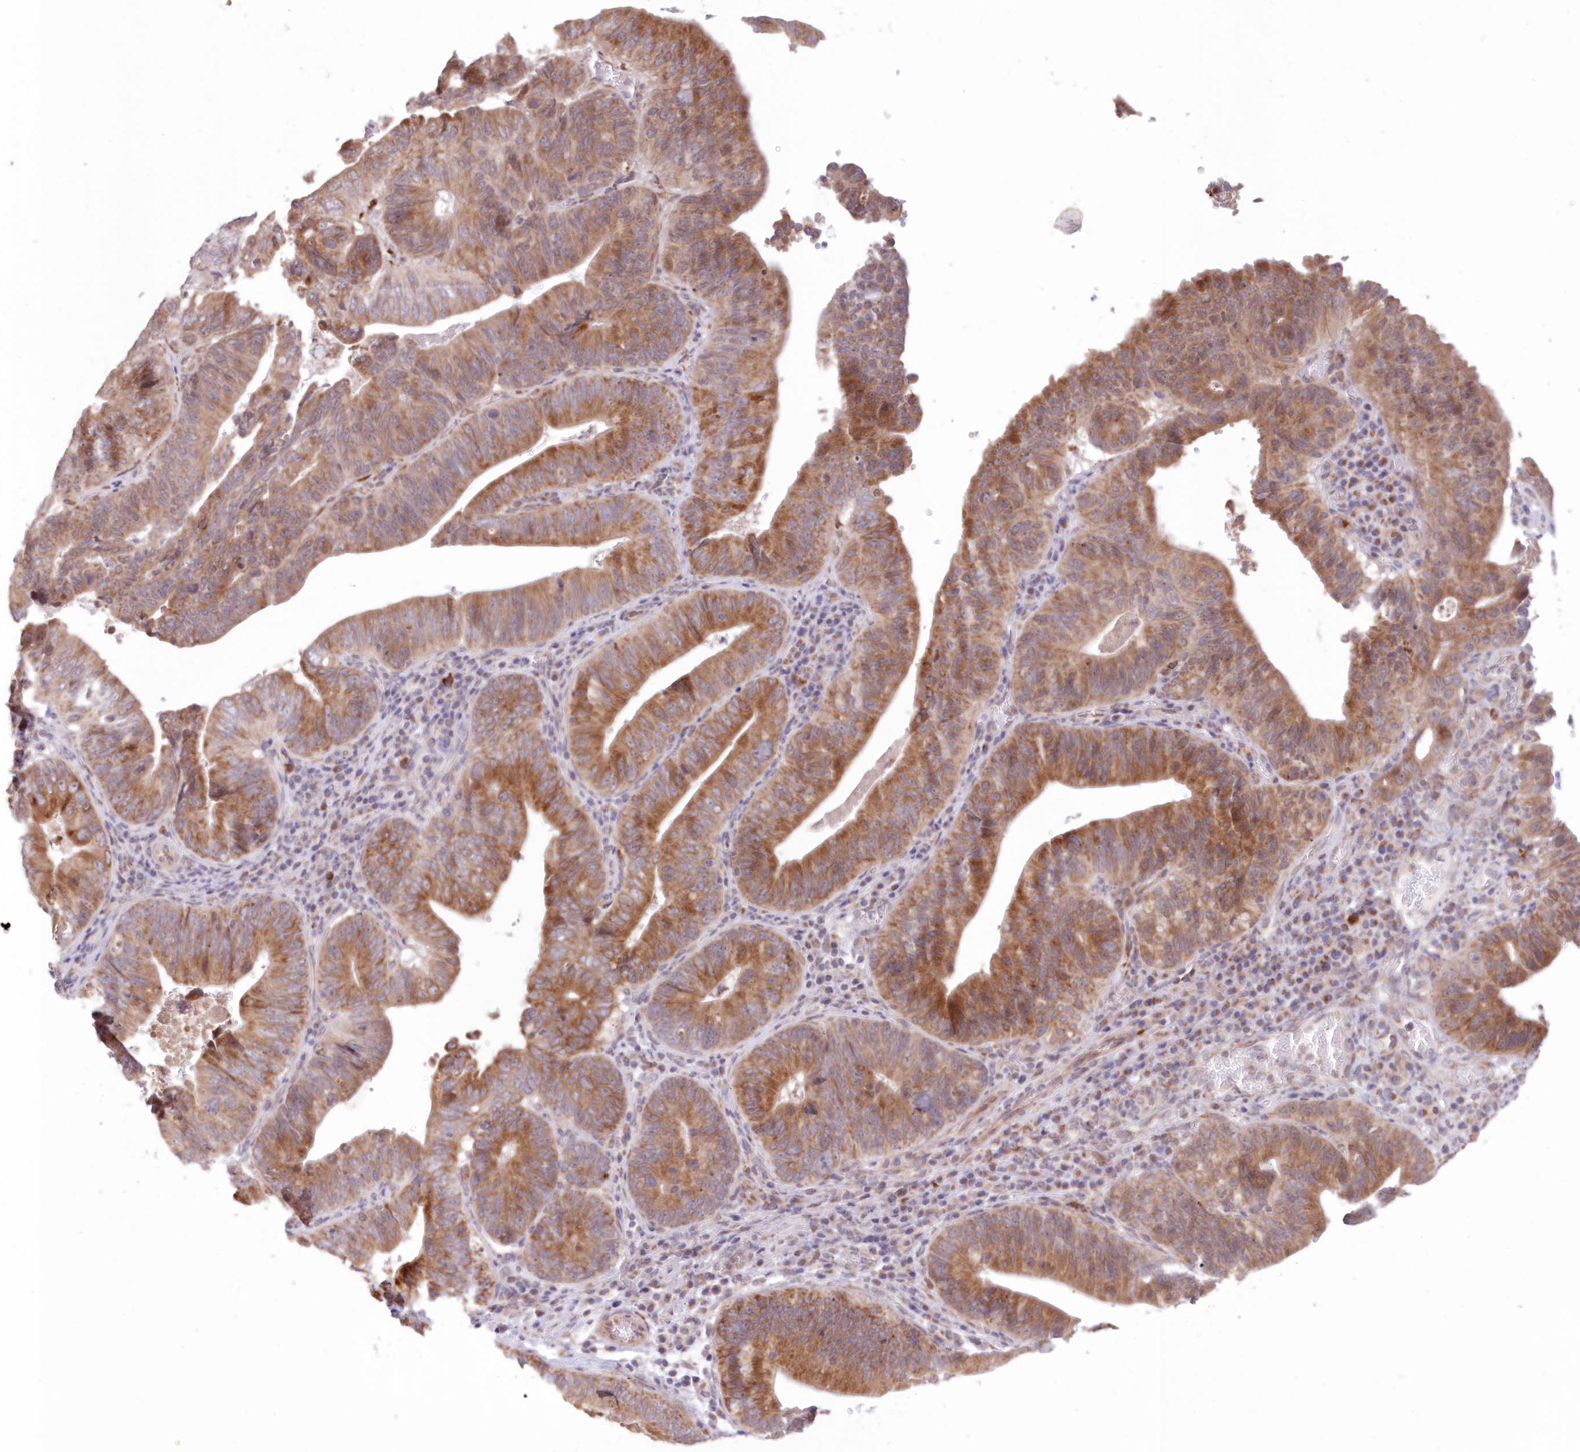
{"staining": {"intensity": "moderate", "quantity": ">75%", "location": "cytoplasmic/membranous"}, "tissue": "pancreatic cancer", "cell_type": "Tumor cells", "image_type": "cancer", "snomed": [{"axis": "morphology", "description": "Adenocarcinoma, NOS"}, {"axis": "topography", "description": "Pancreas"}], "caption": "This photomicrograph reveals pancreatic cancer (adenocarcinoma) stained with IHC to label a protein in brown. The cytoplasmic/membranous of tumor cells show moderate positivity for the protein. Nuclei are counter-stained blue.", "gene": "PCYOX1L", "patient": {"sex": "male", "age": 63}}